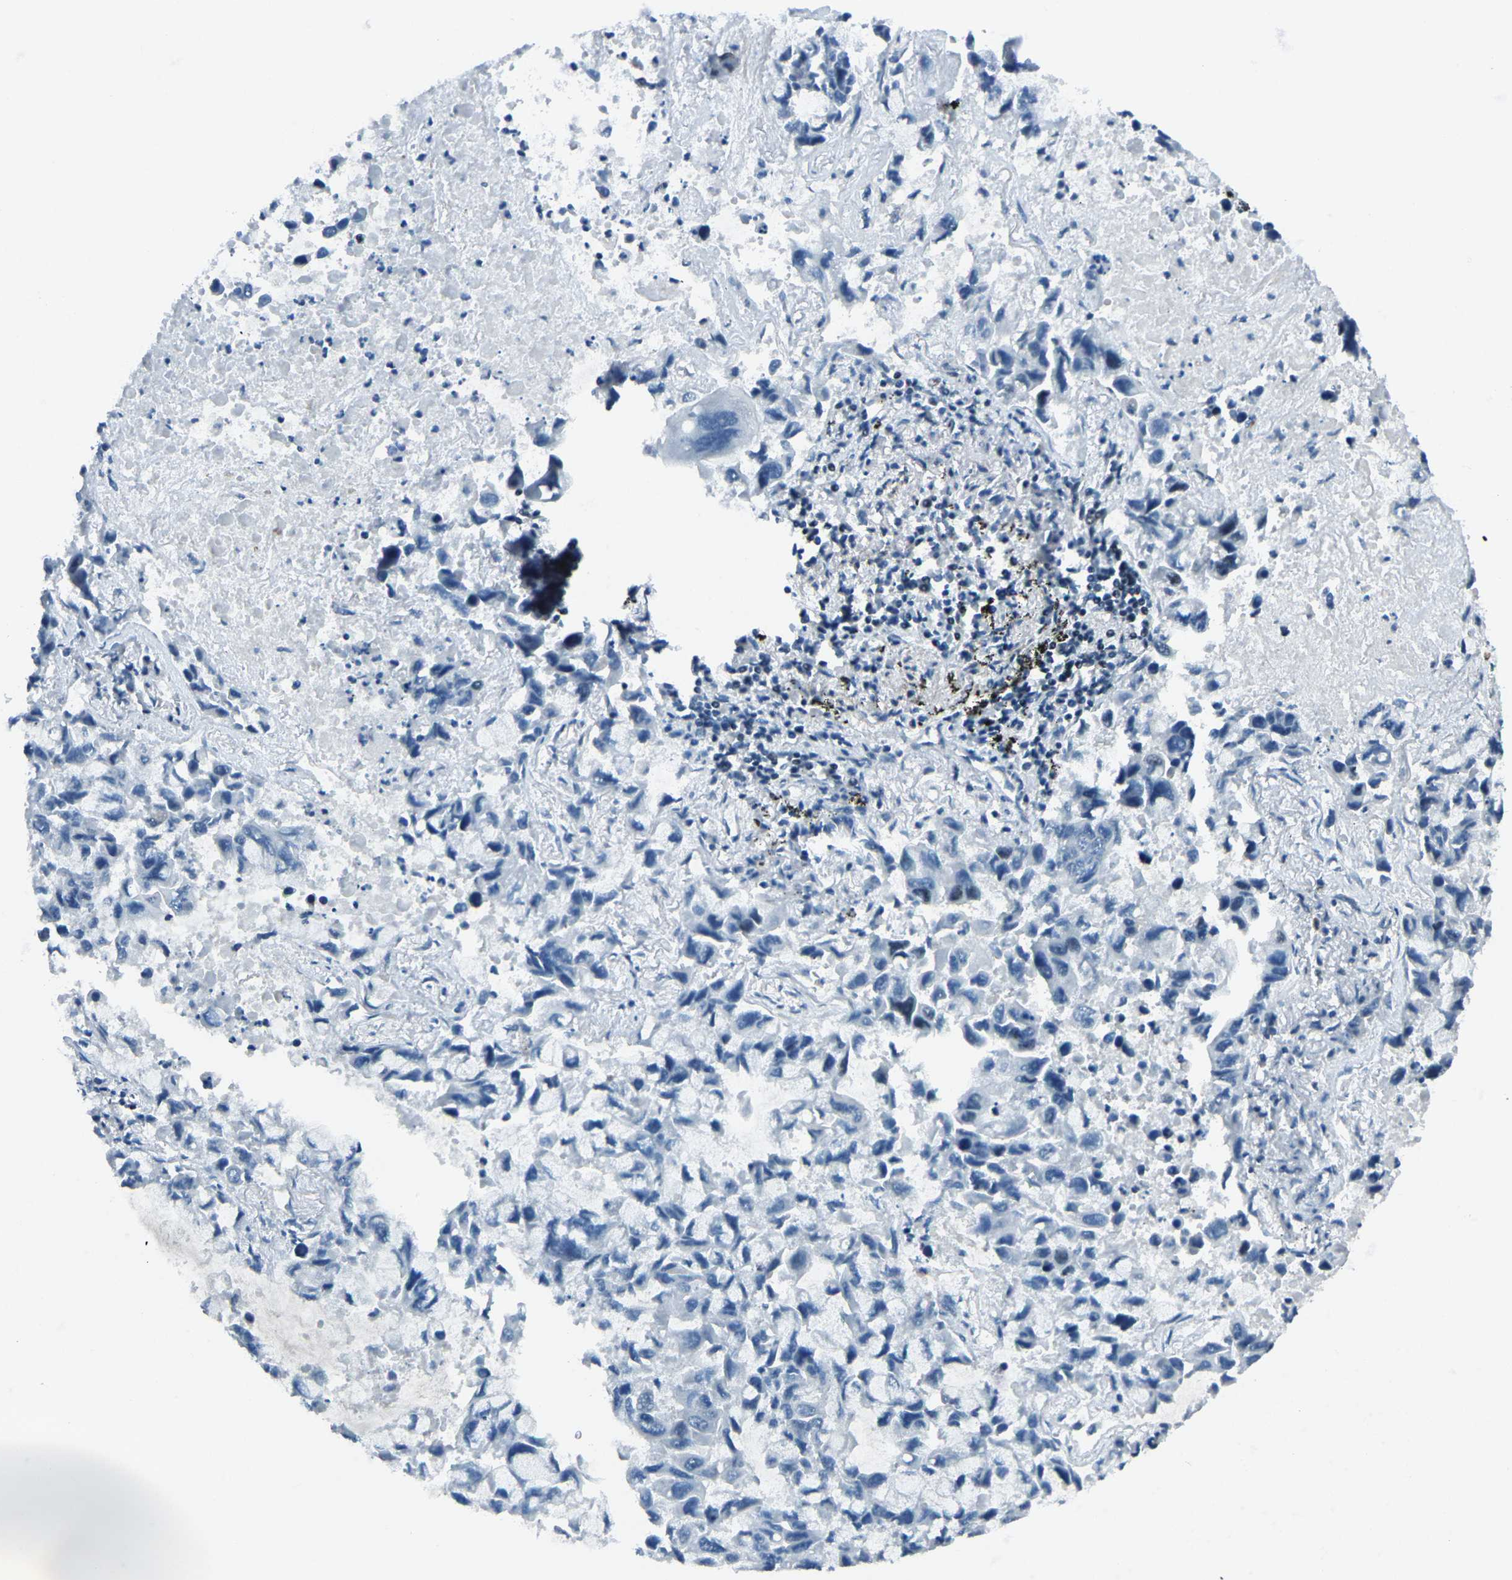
{"staining": {"intensity": "negative", "quantity": "none", "location": "none"}, "tissue": "lung cancer", "cell_type": "Tumor cells", "image_type": "cancer", "snomed": [{"axis": "morphology", "description": "Adenocarcinoma, NOS"}, {"axis": "topography", "description": "Lung"}], "caption": "Lung adenocarcinoma was stained to show a protein in brown. There is no significant positivity in tumor cells. (DAB immunohistochemistry with hematoxylin counter stain).", "gene": "PRCC", "patient": {"sex": "male", "age": 64}}